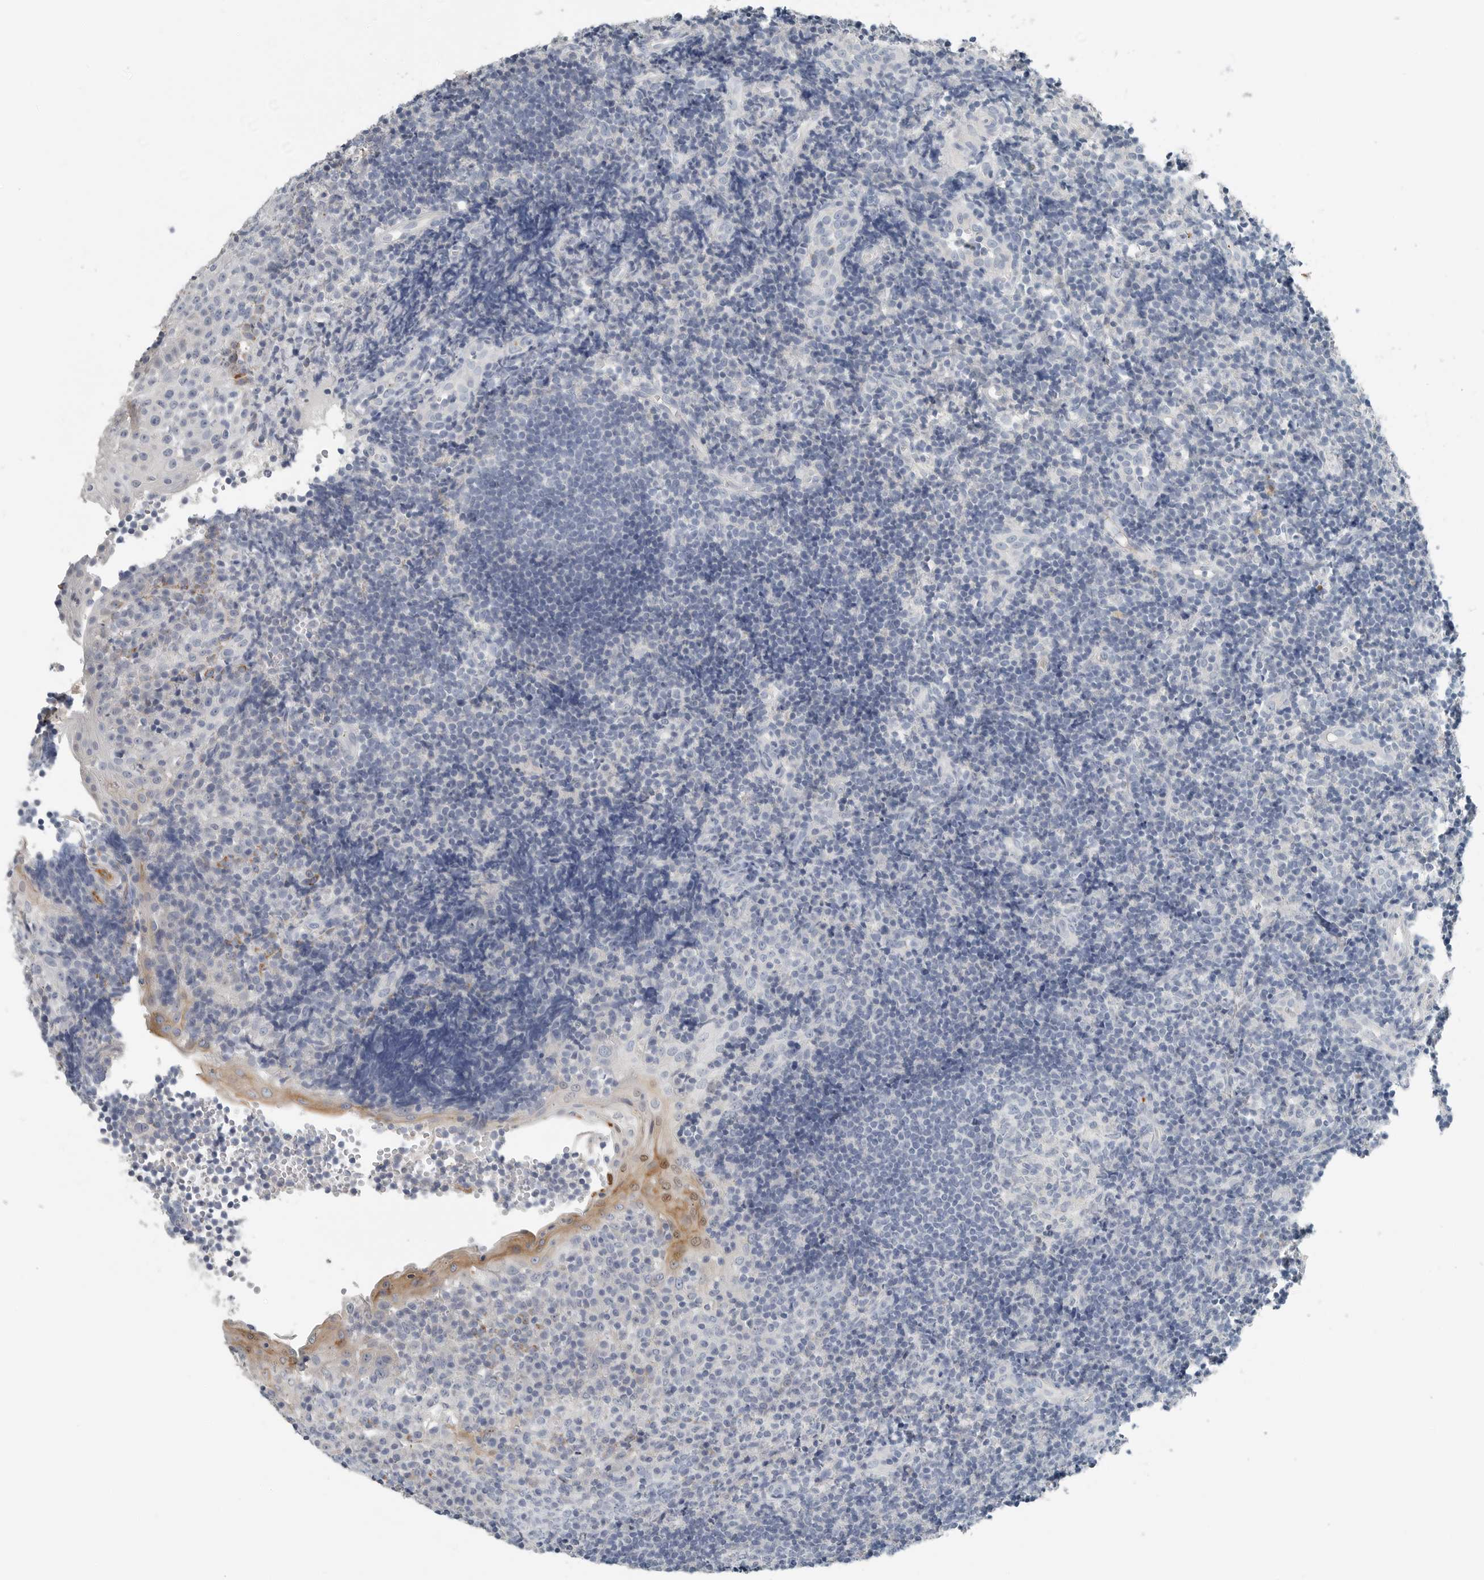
{"staining": {"intensity": "negative", "quantity": "none", "location": "none"}, "tissue": "tonsil", "cell_type": "Germinal center cells", "image_type": "normal", "snomed": [{"axis": "morphology", "description": "Normal tissue, NOS"}, {"axis": "topography", "description": "Tonsil"}], "caption": "Immunohistochemistry (IHC) micrograph of benign human tonsil stained for a protein (brown), which displays no positivity in germinal center cells.", "gene": "SERPINB7", "patient": {"sex": "female", "age": 40}}